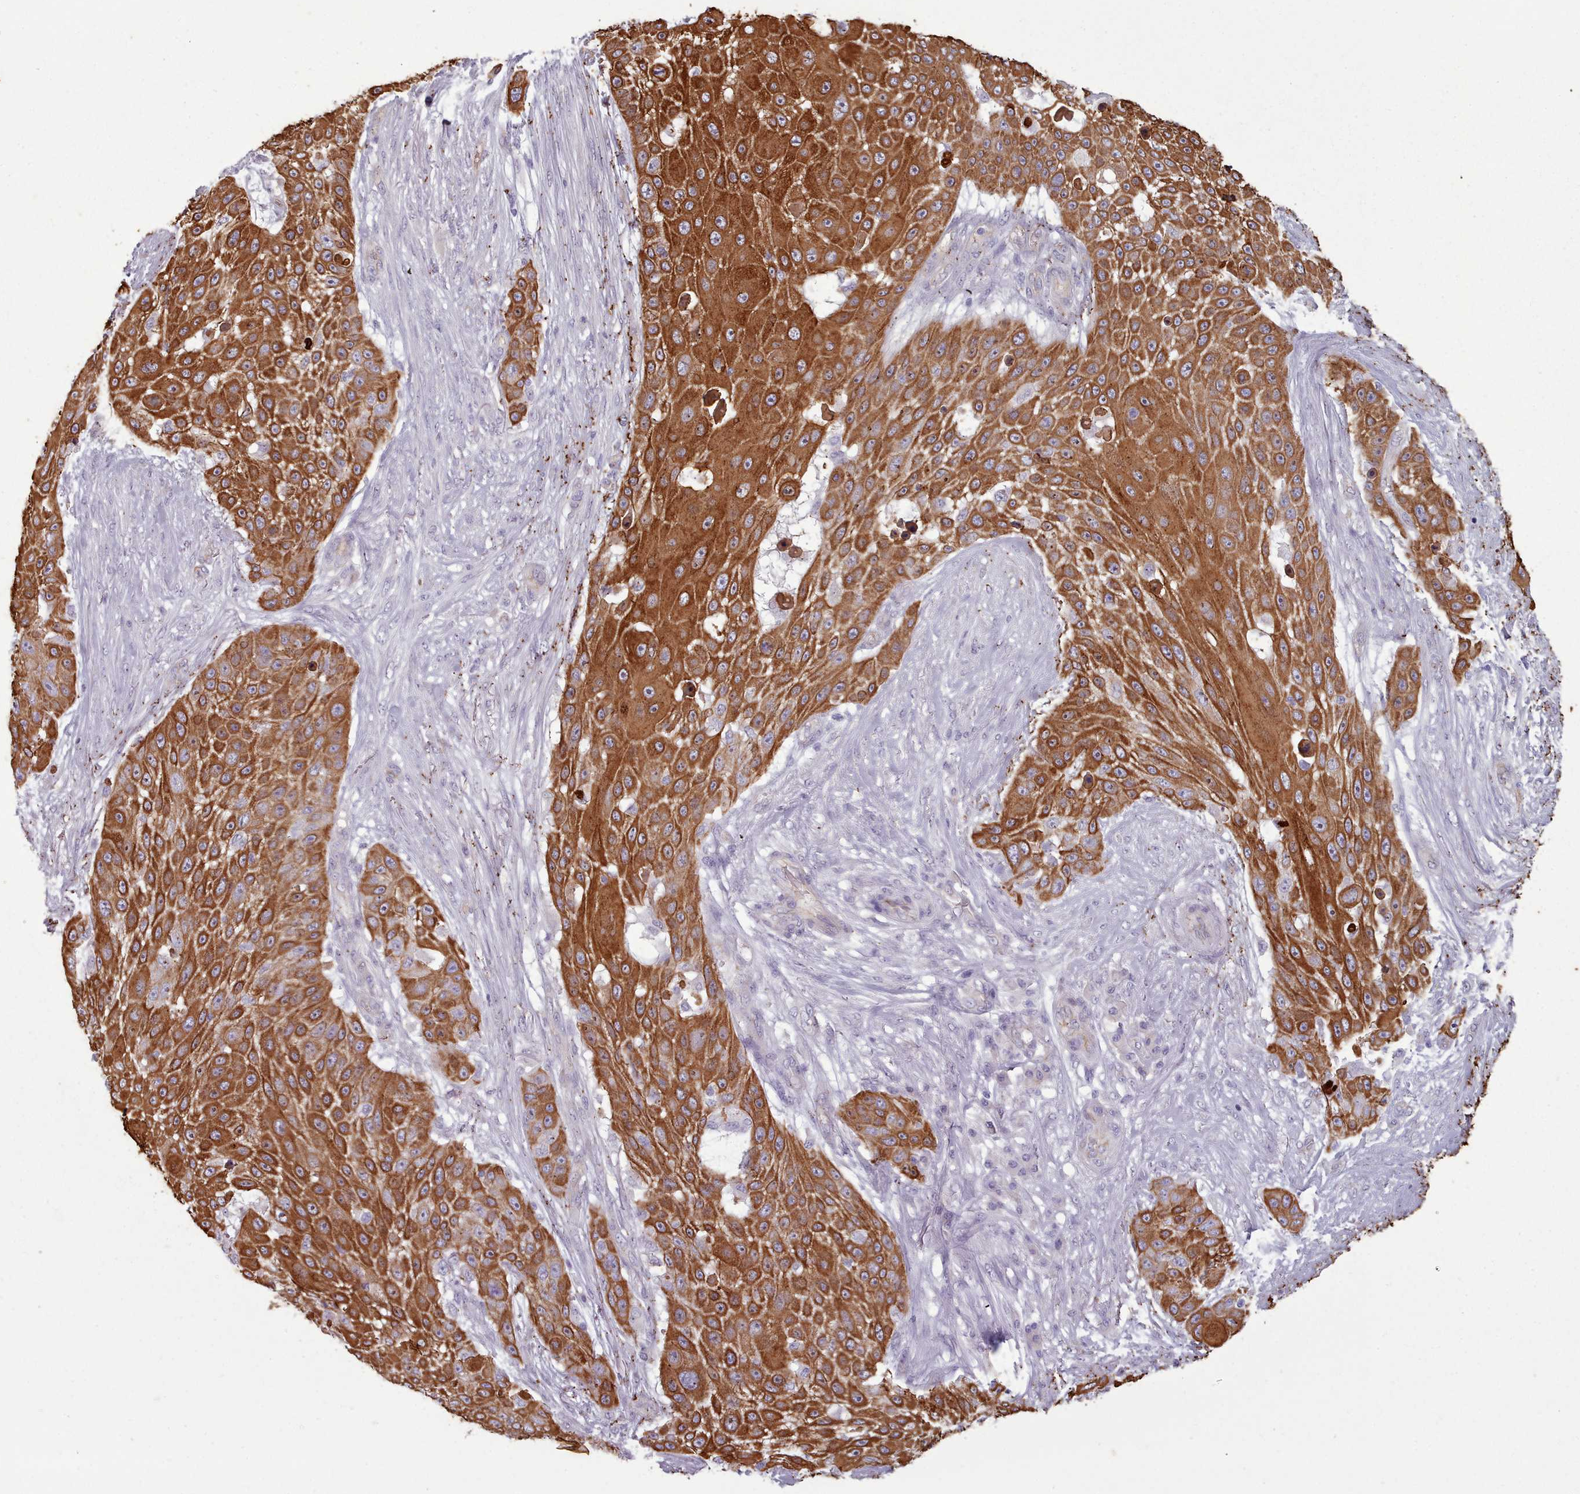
{"staining": {"intensity": "strong", "quantity": ">75%", "location": "cytoplasmic/membranous"}, "tissue": "skin cancer", "cell_type": "Tumor cells", "image_type": "cancer", "snomed": [{"axis": "morphology", "description": "Squamous cell carcinoma, NOS"}, {"axis": "topography", "description": "Skin"}], "caption": "Skin squamous cell carcinoma stained with immunohistochemistry (IHC) reveals strong cytoplasmic/membranous expression in about >75% of tumor cells.", "gene": "PLD4", "patient": {"sex": "female", "age": 86}}